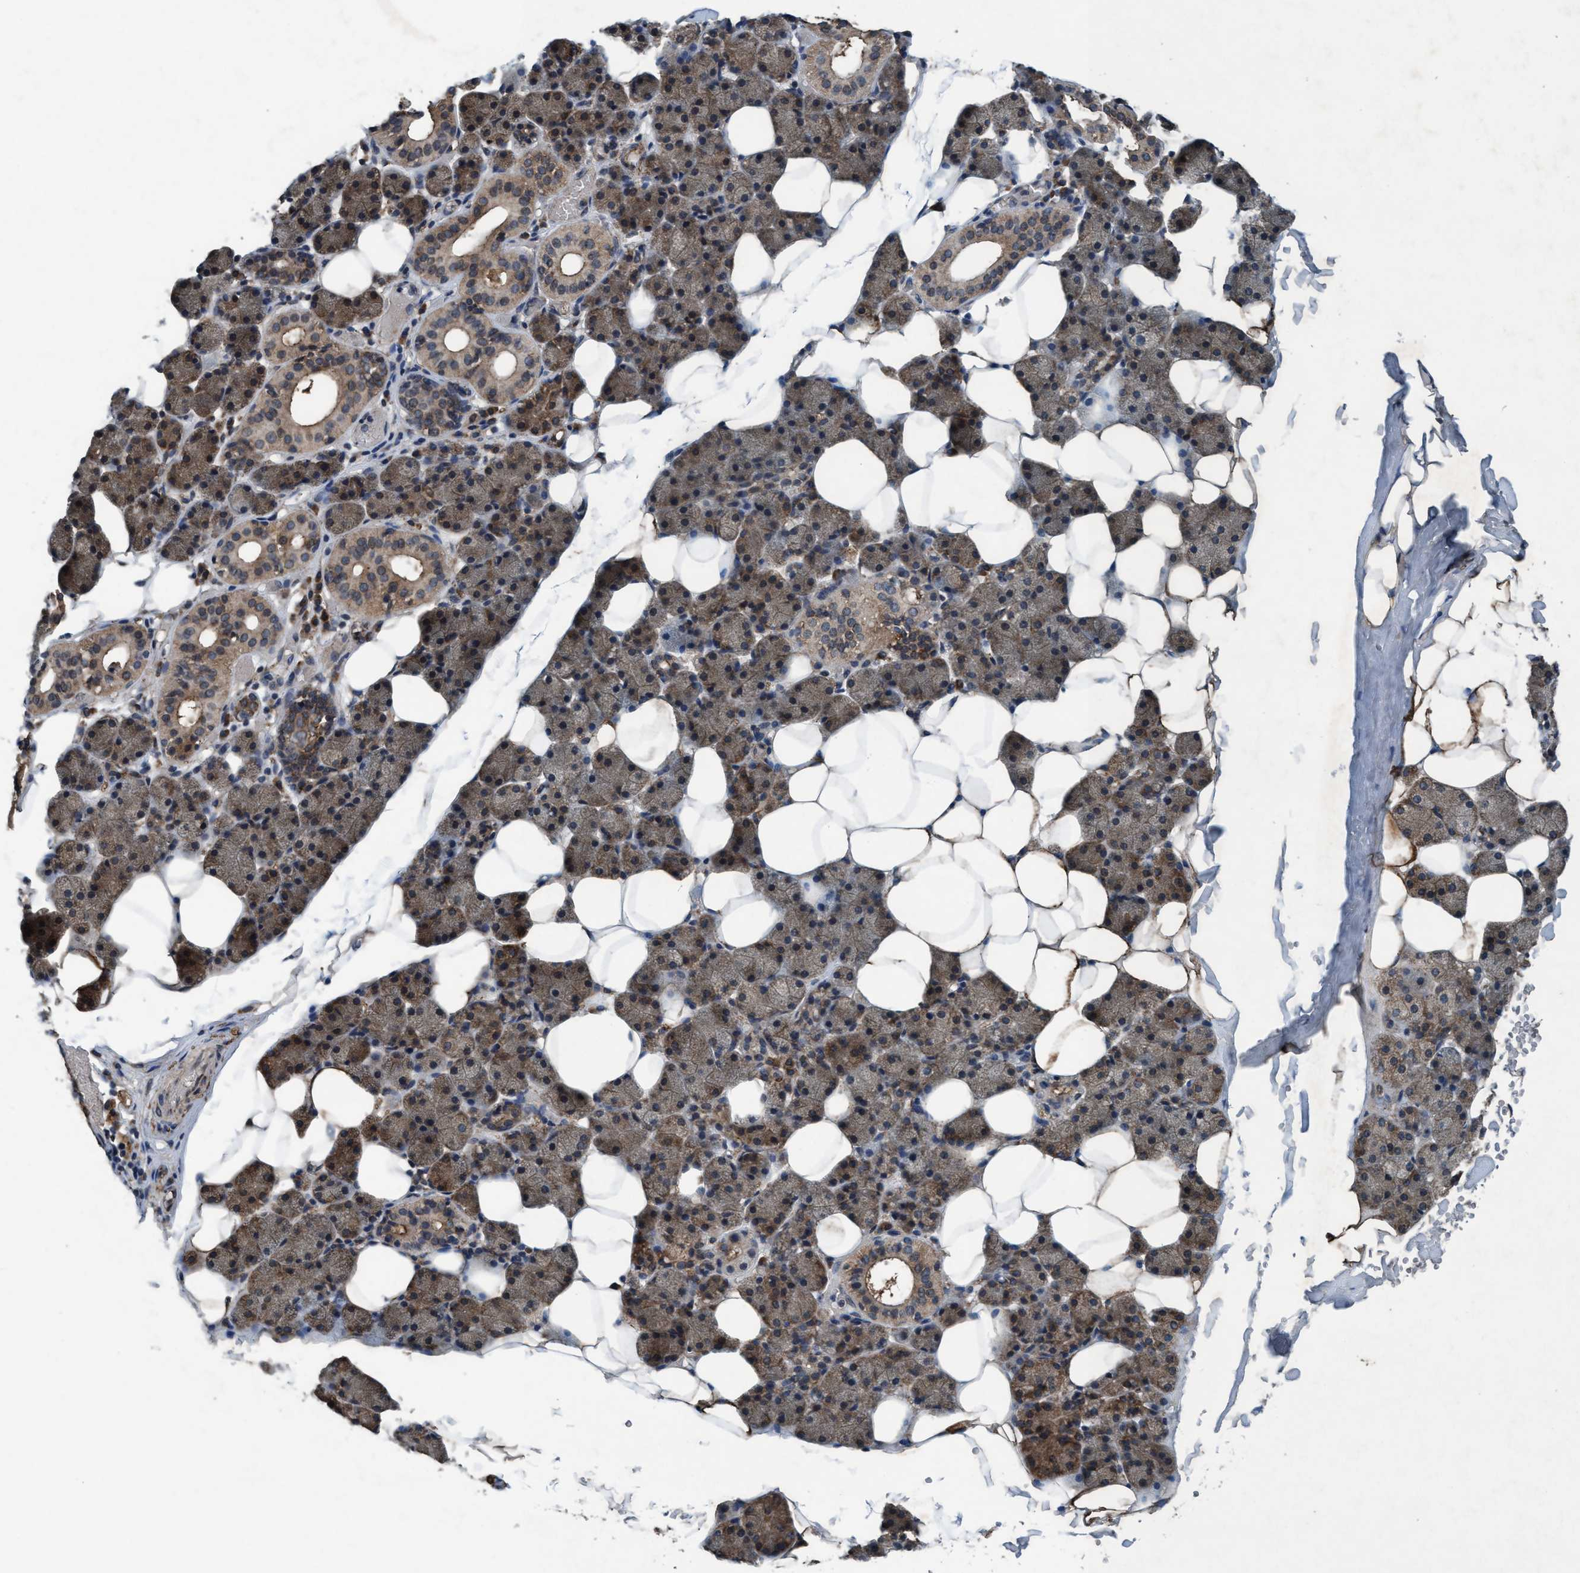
{"staining": {"intensity": "moderate", "quantity": "25%-75%", "location": "cytoplasmic/membranous"}, "tissue": "salivary gland", "cell_type": "Glandular cells", "image_type": "normal", "snomed": [{"axis": "morphology", "description": "Normal tissue, NOS"}, {"axis": "topography", "description": "Salivary gland"}], "caption": "IHC photomicrograph of normal salivary gland: human salivary gland stained using immunohistochemistry exhibits medium levels of moderate protein expression localized specifically in the cytoplasmic/membranous of glandular cells, appearing as a cytoplasmic/membranous brown color.", "gene": "AKT1S1", "patient": {"sex": "female", "age": 33}}